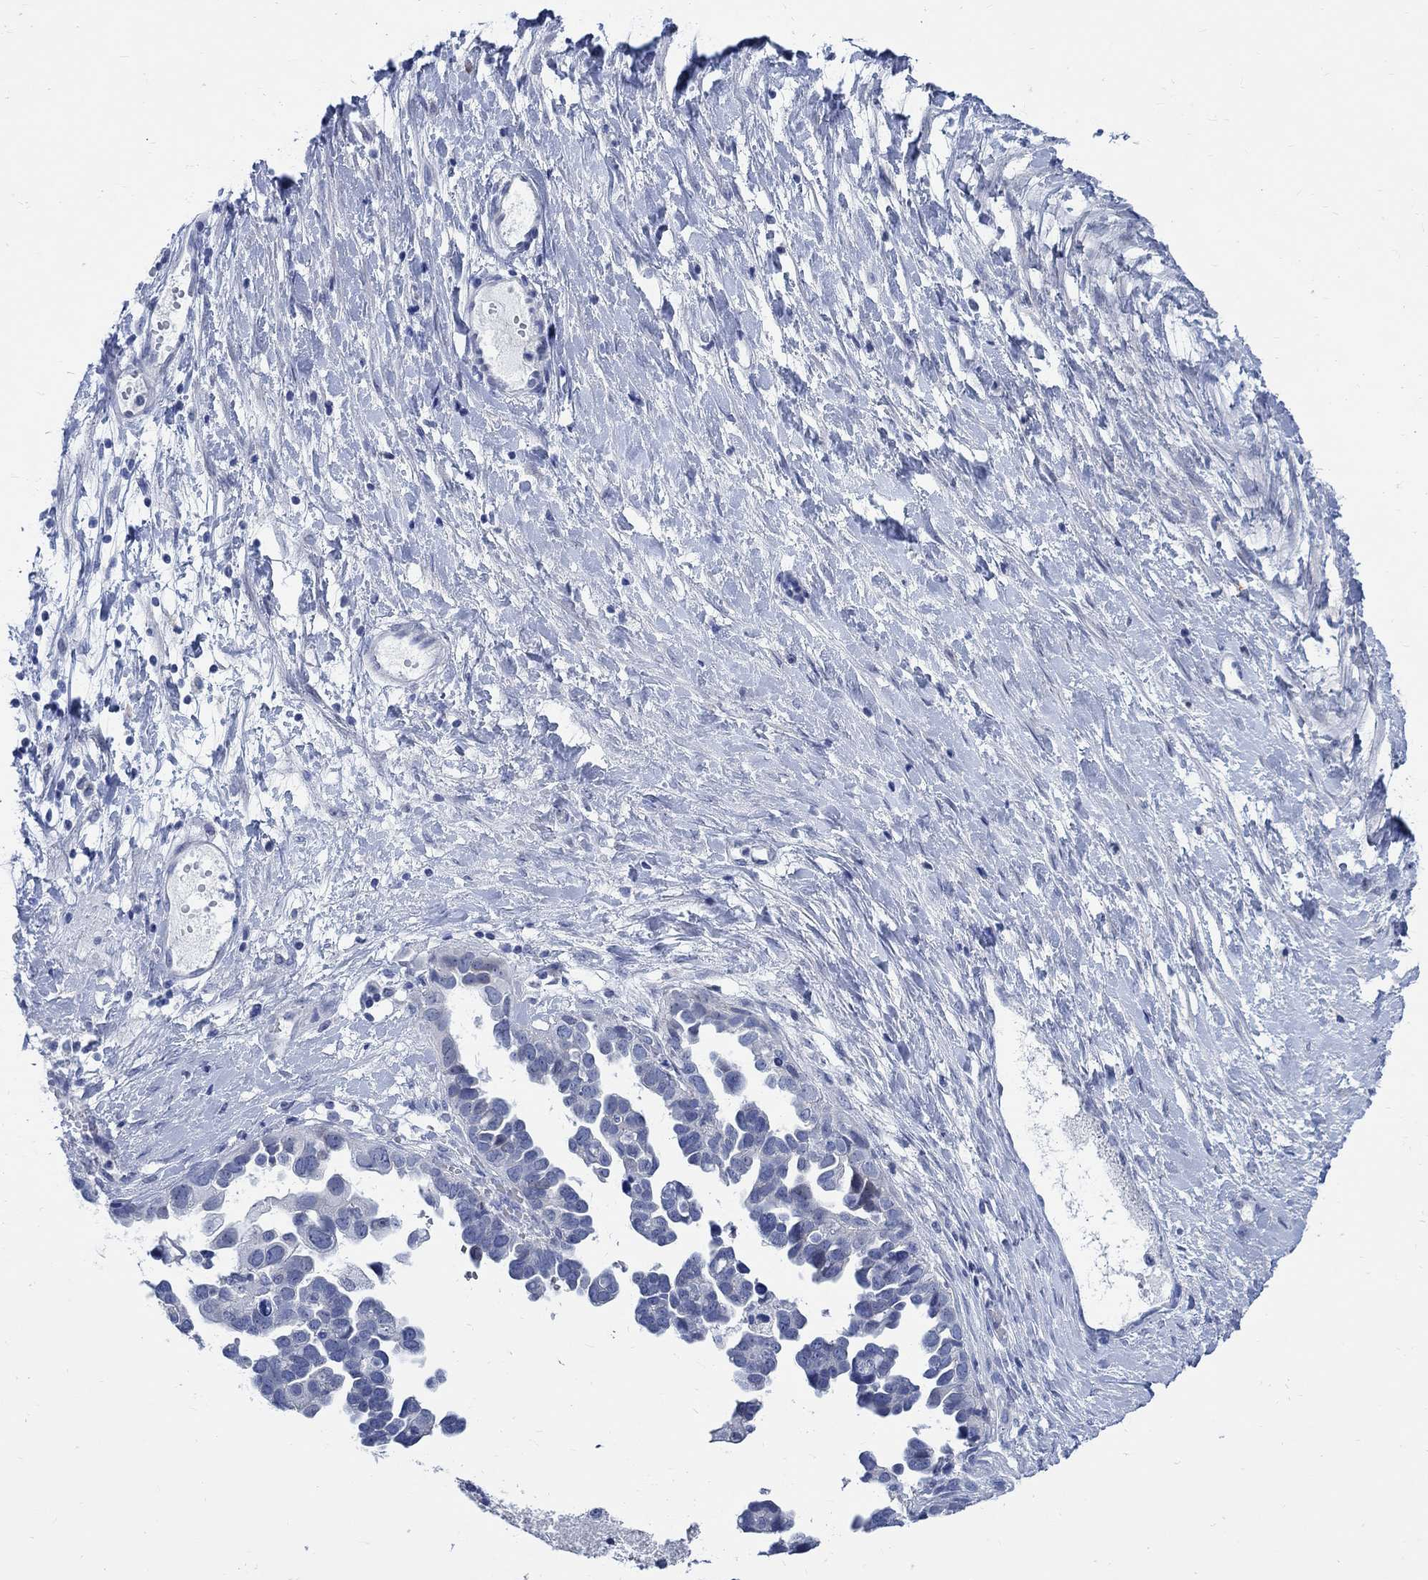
{"staining": {"intensity": "negative", "quantity": "none", "location": "none"}, "tissue": "ovarian cancer", "cell_type": "Tumor cells", "image_type": "cancer", "snomed": [{"axis": "morphology", "description": "Cystadenocarcinoma, serous, NOS"}, {"axis": "topography", "description": "Ovary"}], "caption": "Immunohistochemistry (IHC) of human ovarian cancer reveals no staining in tumor cells.", "gene": "CAMK2N1", "patient": {"sex": "female", "age": 54}}